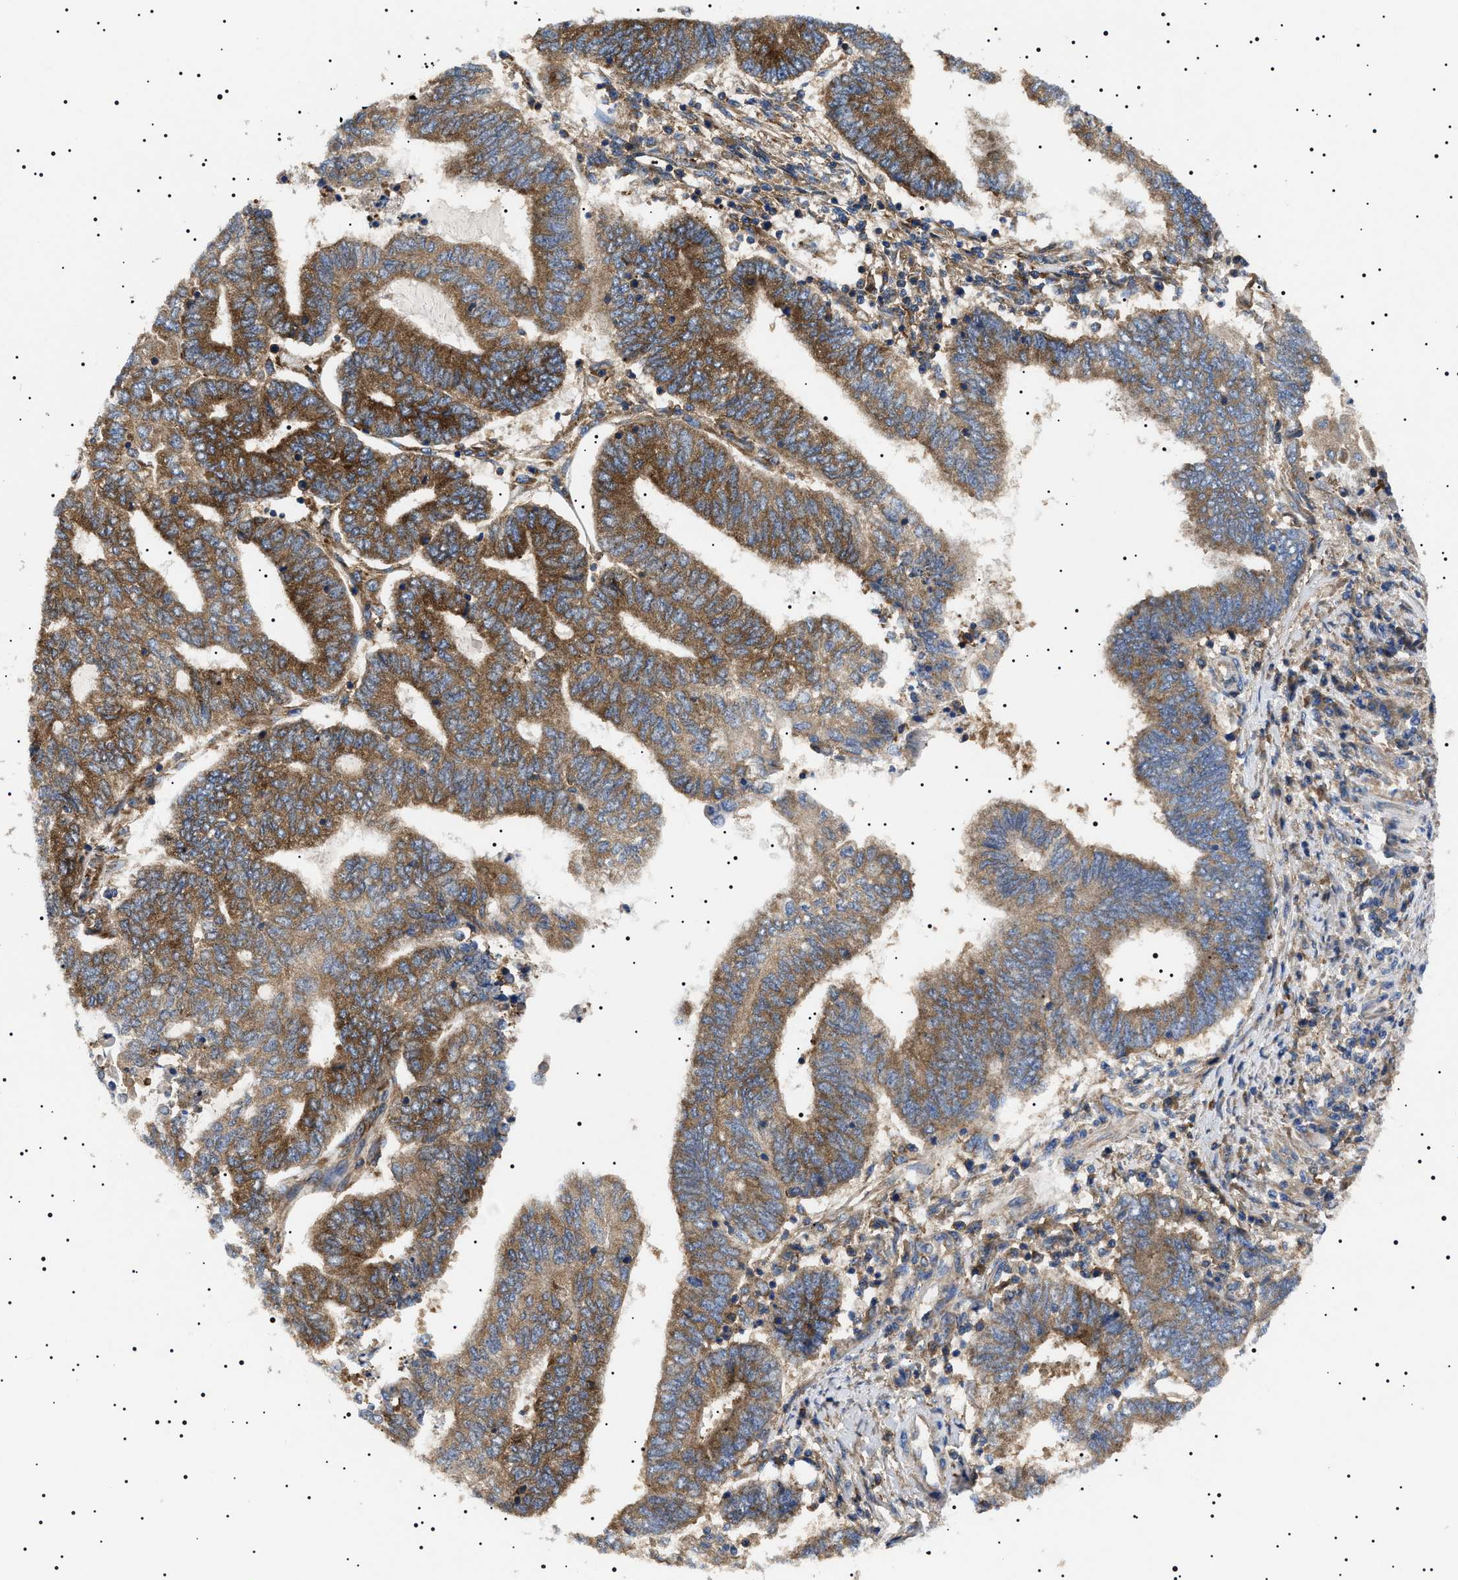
{"staining": {"intensity": "moderate", "quantity": ">75%", "location": "cytoplasmic/membranous"}, "tissue": "endometrial cancer", "cell_type": "Tumor cells", "image_type": "cancer", "snomed": [{"axis": "morphology", "description": "Adenocarcinoma, NOS"}, {"axis": "topography", "description": "Uterus"}, {"axis": "topography", "description": "Endometrium"}], "caption": "This image shows immunohistochemistry (IHC) staining of human endometrial cancer, with medium moderate cytoplasmic/membranous staining in about >75% of tumor cells.", "gene": "TPP2", "patient": {"sex": "female", "age": 70}}